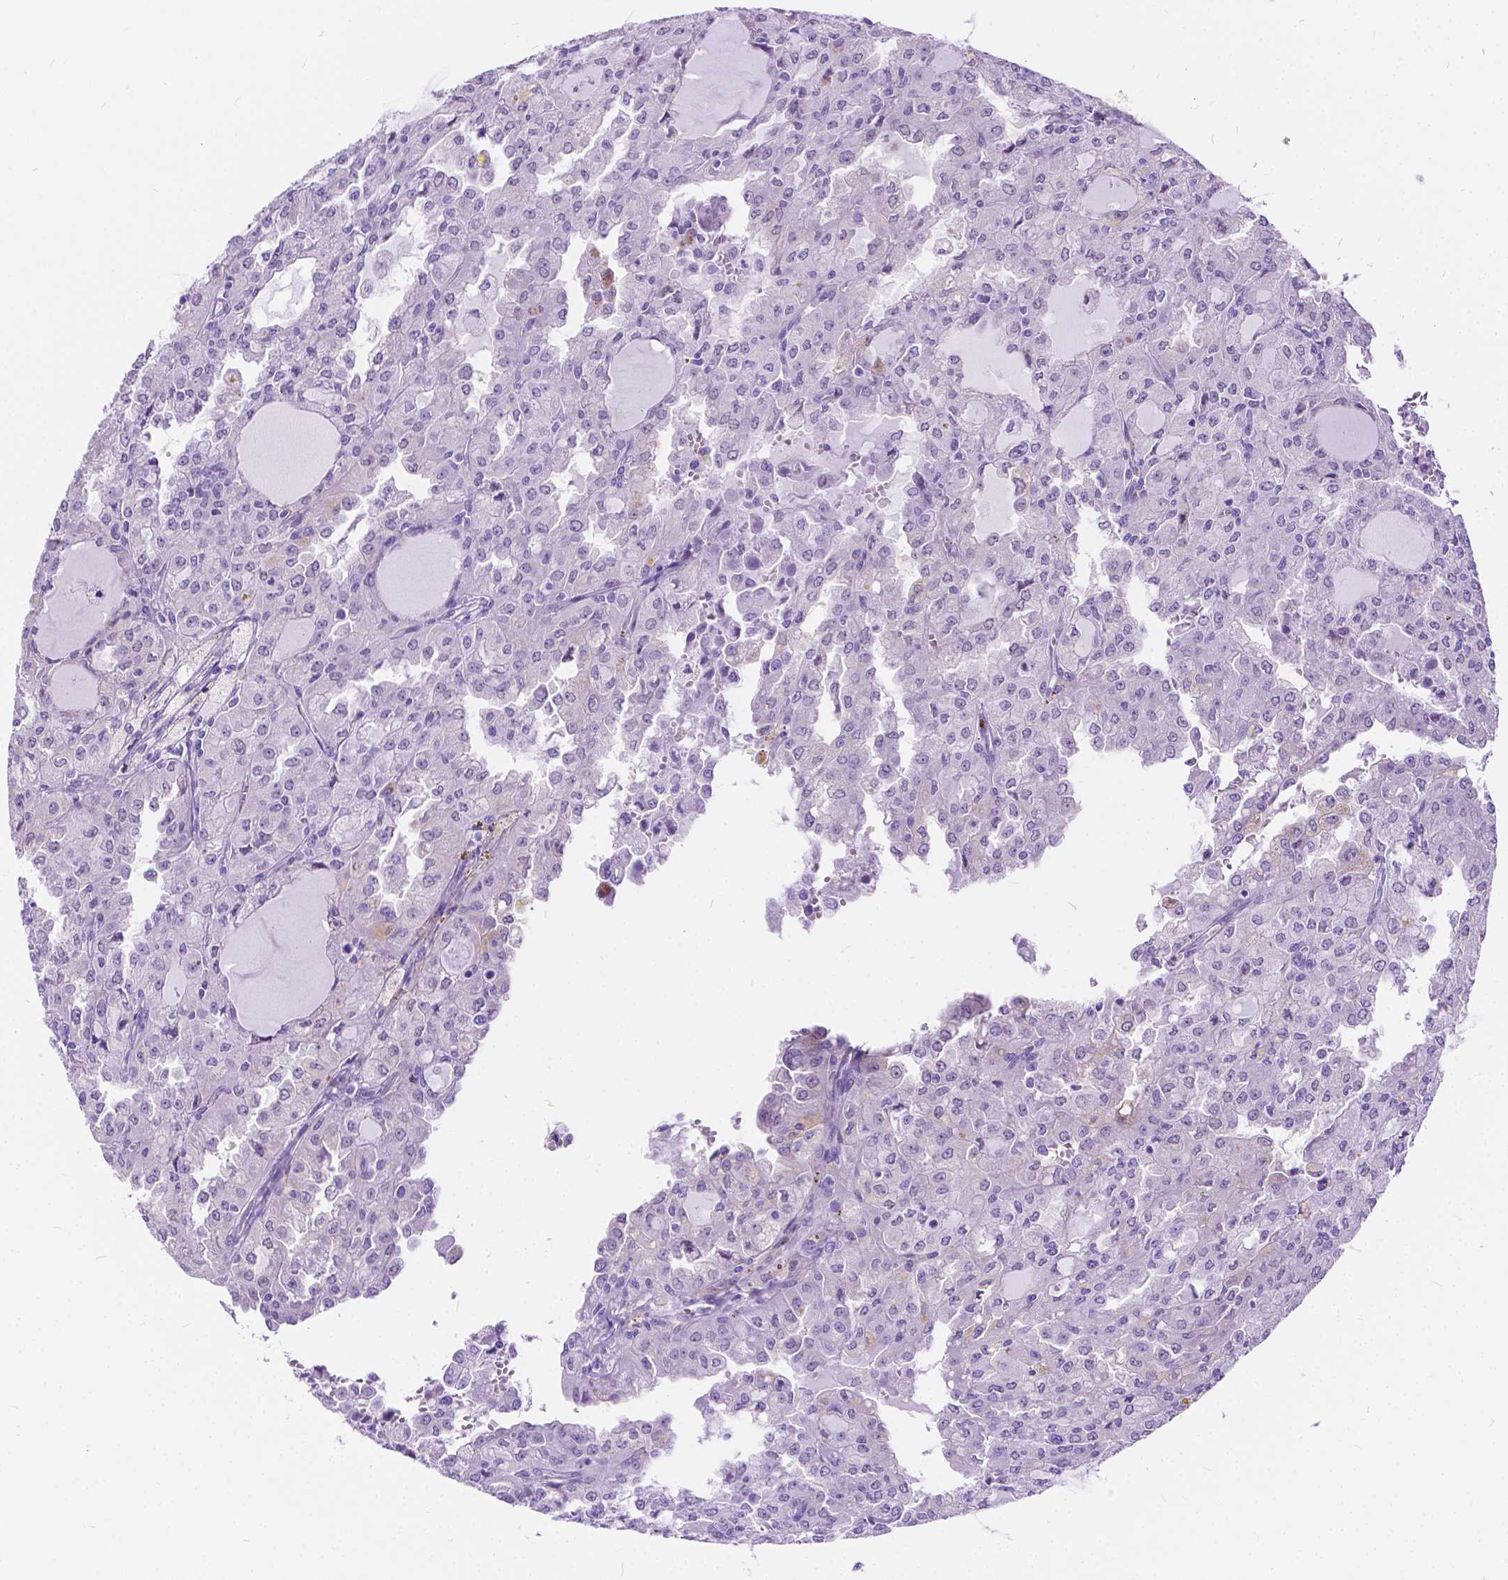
{"staining": {"intensity": "negative", "quantity": "none", "location": "none"}, "tissue": "head and neck cancer", "cell_type": "Tumor cells", "image_type": "cancer", "snomed": [{"axis": "morphology", "description": "Adenocarcinoma, NOS"}, {"axis": "topography", "description": "Head-Neck"}], "caption": "Protein analysis of head and neck cancer shows no significant positivity in tumor cells.", "gene": "CHRM1", "patient": {"sex": "male", "age": 64}}